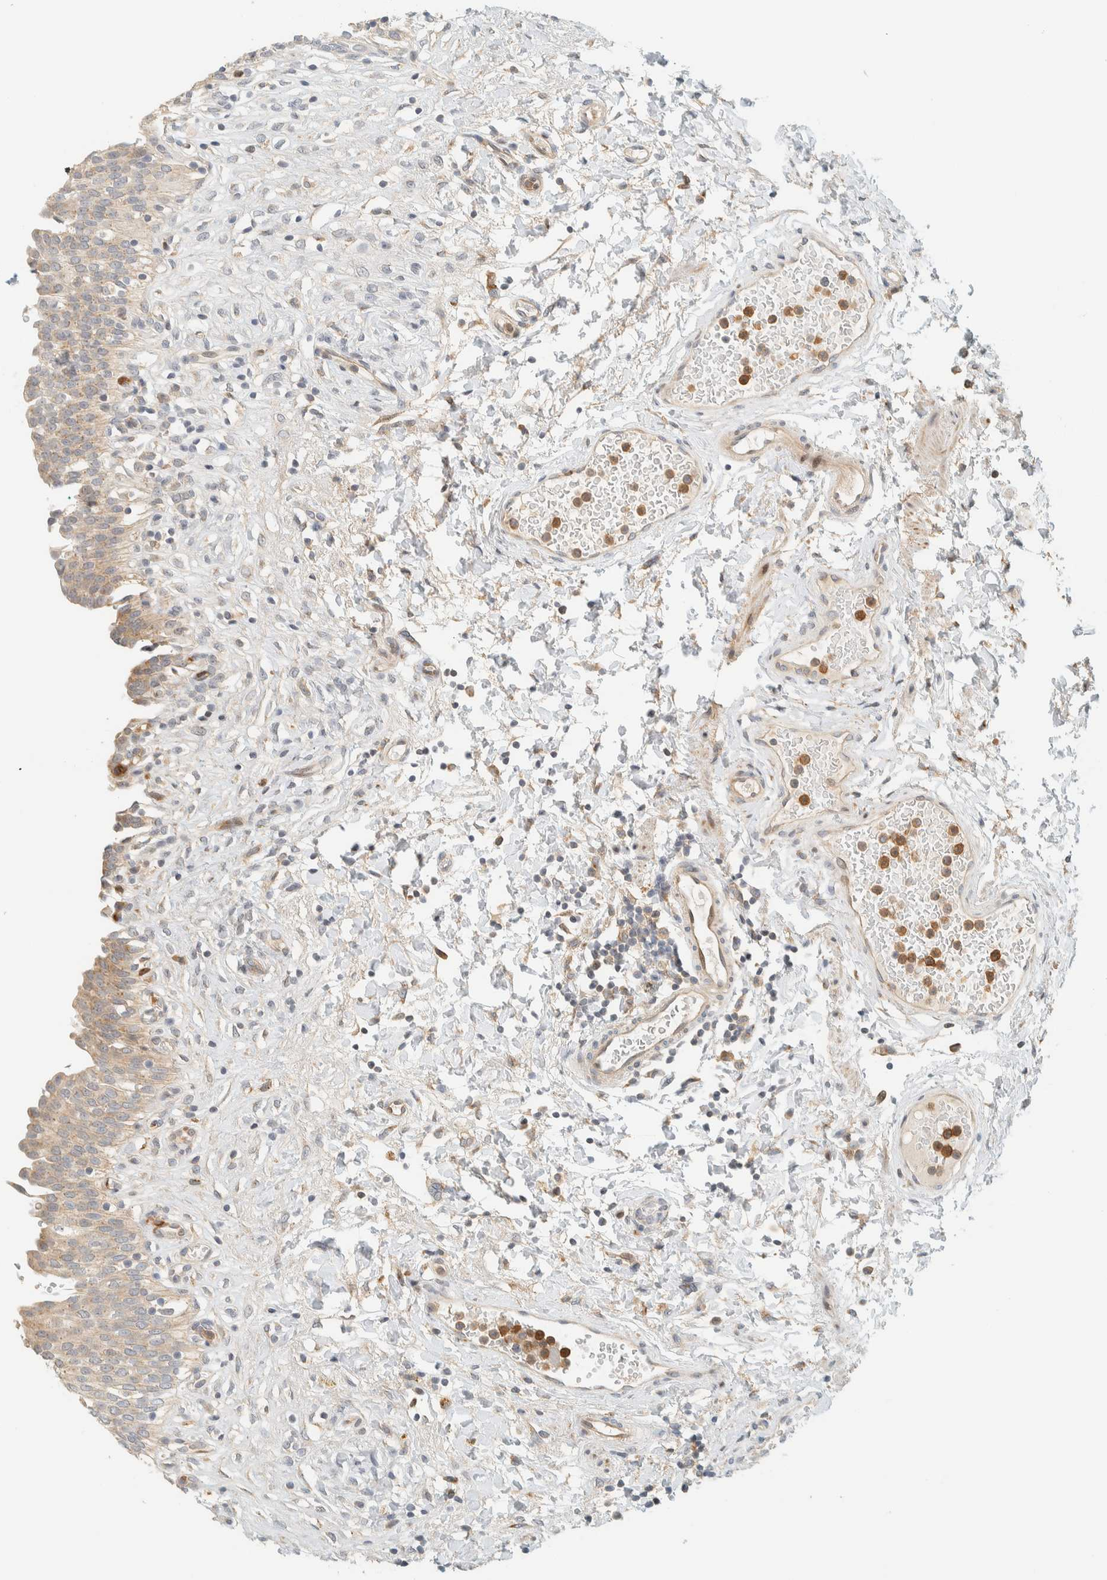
{"staining": {"intensity": "weak", "quantity": ">75%", "location": "cytoplasmic/membranous,nuclear"}, "tissue": "urinary bladder", "cell_type": "Urothelial cells", "image_type": "normal", "snomed": [{"axis": "morphology", "description": "Urothelial carcinoma, High grade"}, {"axis": "topography", "description": "Urinary bladder"}], "caption": "This photomicrograph demonstrates benign urinary bladder stained with immunohistochemistry to label a protein in brown. The cytoplasmic/membranous,nuclear of urothelial cells show weak positivity for the protein. Nuclei are counter-stained blue.", "gene": "CCDC171", "patient": {"sex": "male", "age": 46}}